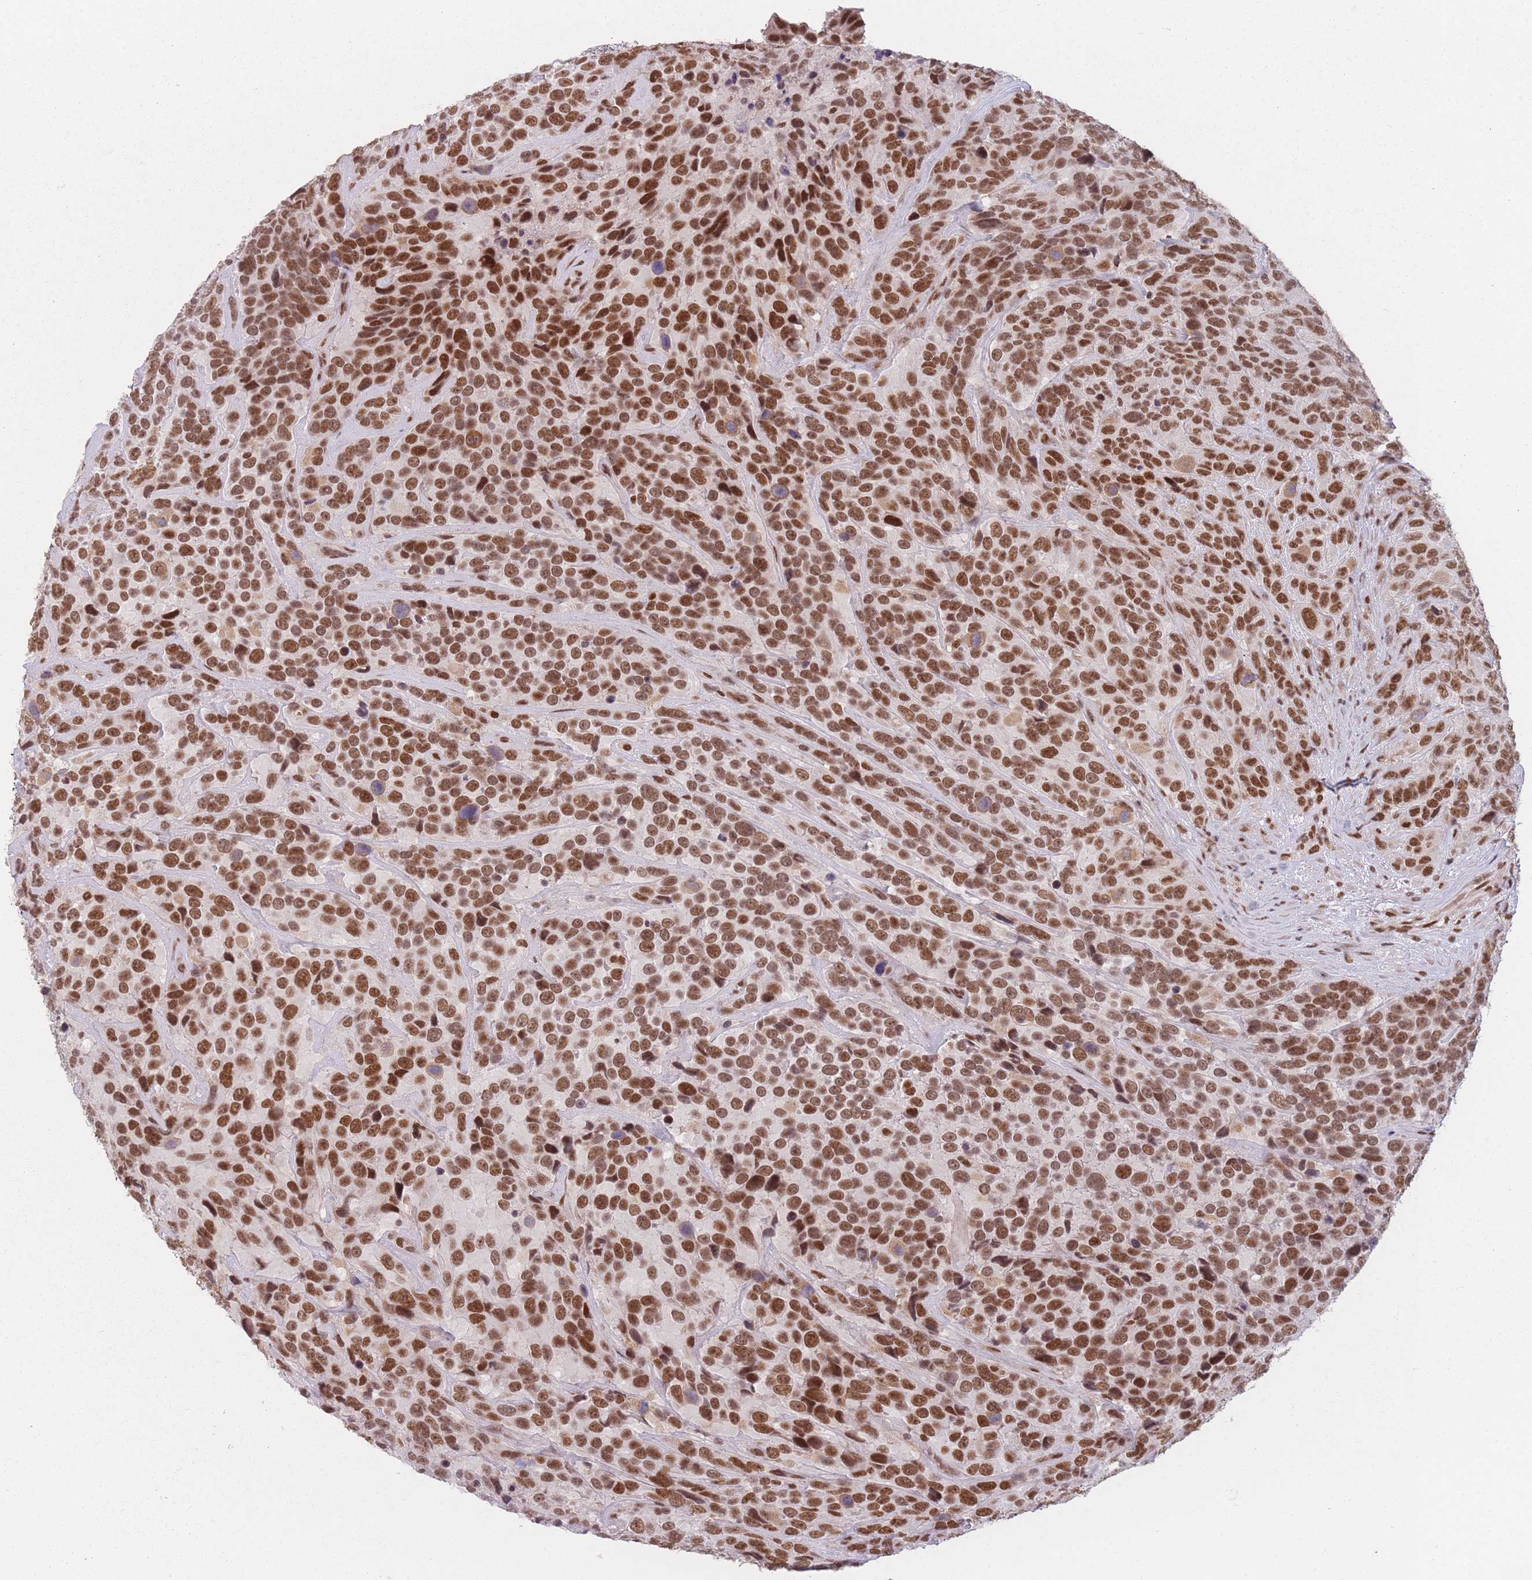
{"staining": {"intensity": "strong", "quantity": ">75%", "location": "cytoplasmic/membranous"}, "tissue": "urothelial cancer", "cell_type": "Tumor cells", "image_type": "cancer", "snomed": [{"axis": "morphology", "description": "Urothelial carcinoma, High grade"}, {"axis": "topography", "description": "Urinary bladder"}], "caption": "Brown immunohistochemical staining in high-grade urothelial carcinoma shows strong cytoplasmic/membranous expression in about >75% of tumor cells.", "gene": "SUPT6H", "patient": {"sex": "female", "age": 70}}